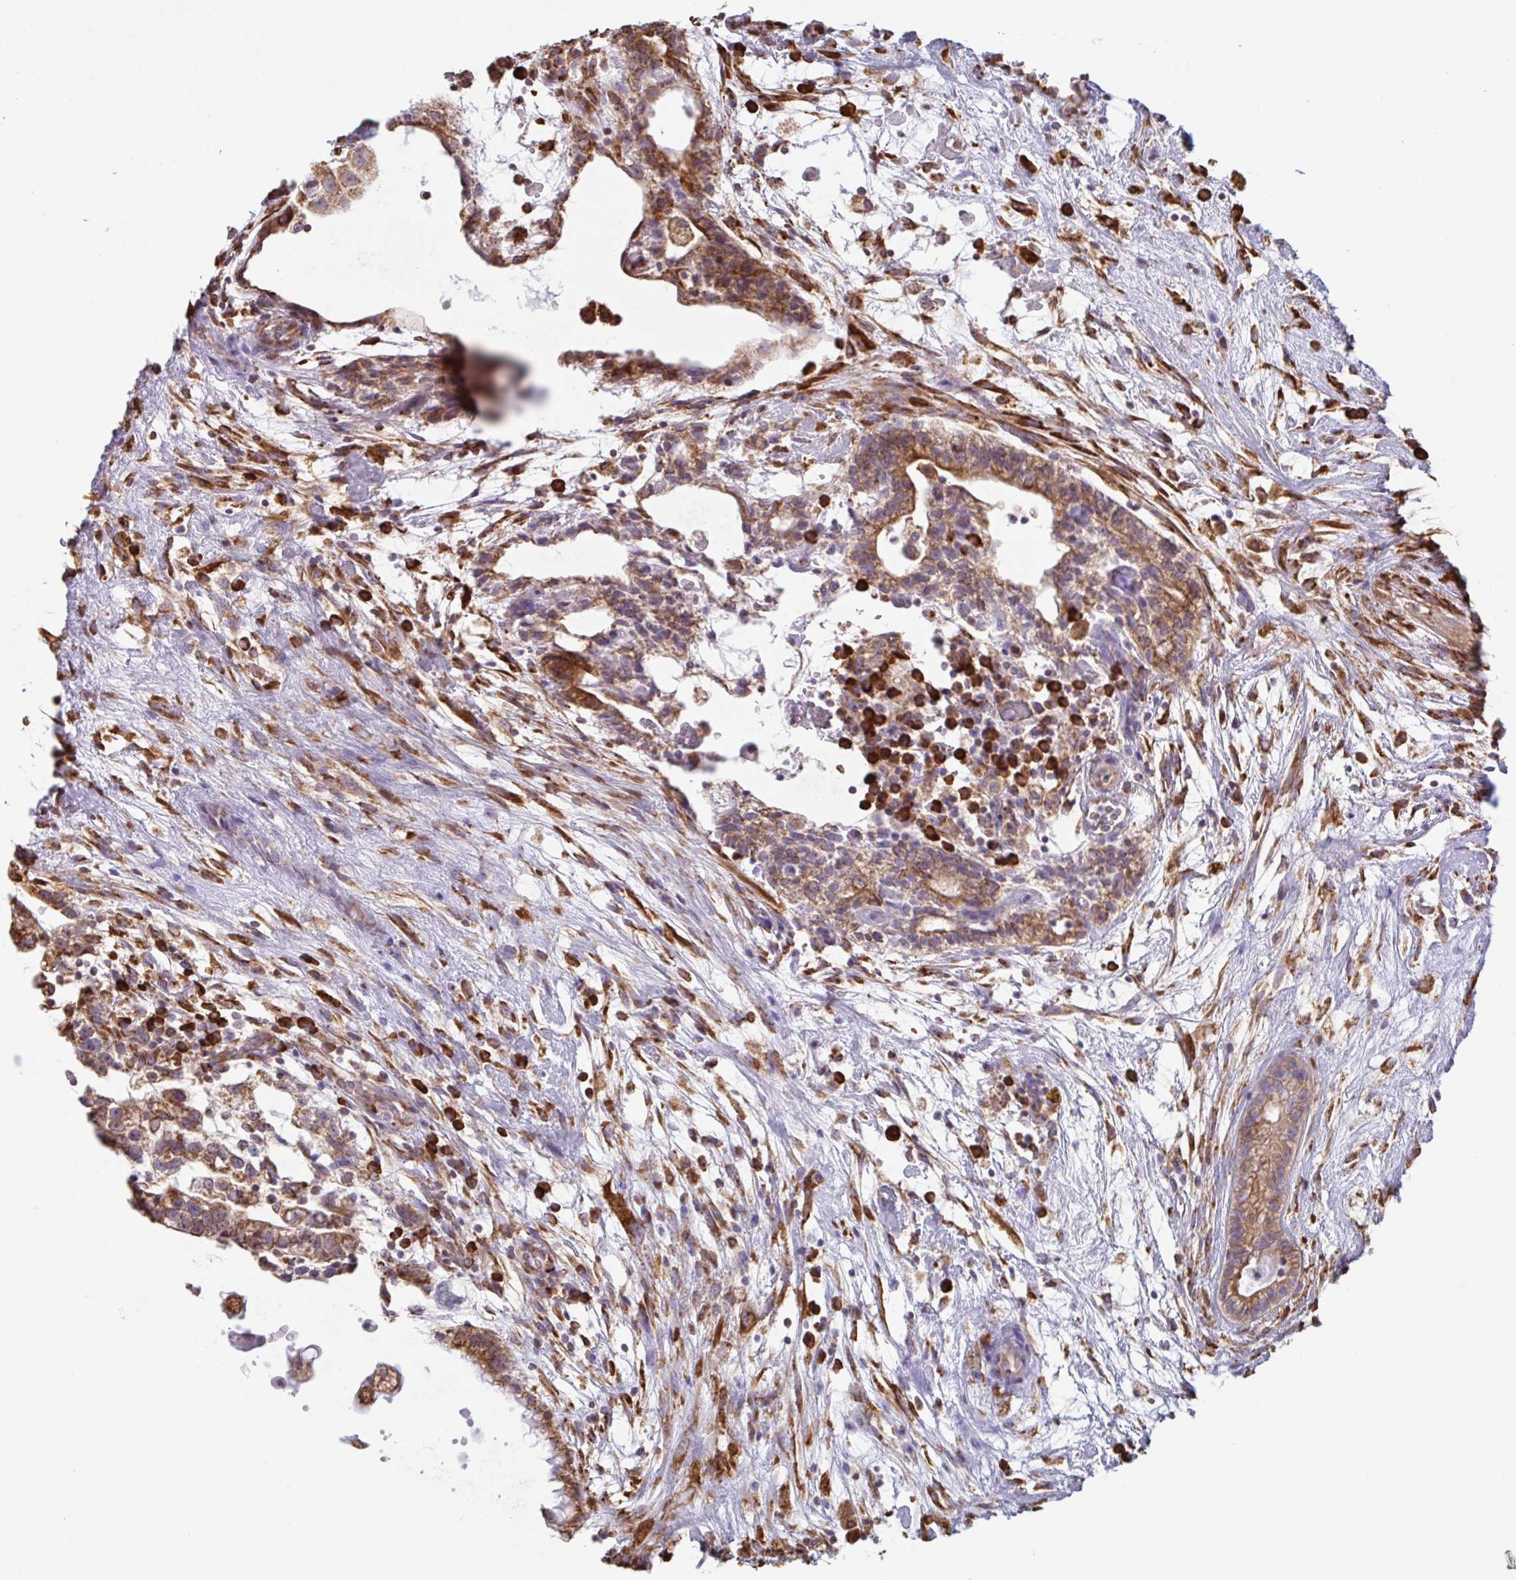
{"staining": {"intensity": "moderate", "quantity": ">75%", "location": "cytoplasmic/membranous"}, "tissue": "testis cancer", "cell_type": "Tumor cells", "image_type": "cancer", "snomed": [{"axis": "morphology", "description": "Carcinoma, Embryonal, NOS"}, {"axis": "topography", "description": "Testis"}], "caption": "This is an image of immunohistochemistry (IHC) staining of testis embryonal carcinoma, which shows moderate positivity in the cytoplasmic/membranous of tumor cells.", "gene": "DOK4", "patient": {"sex": "male", "age": 32}}